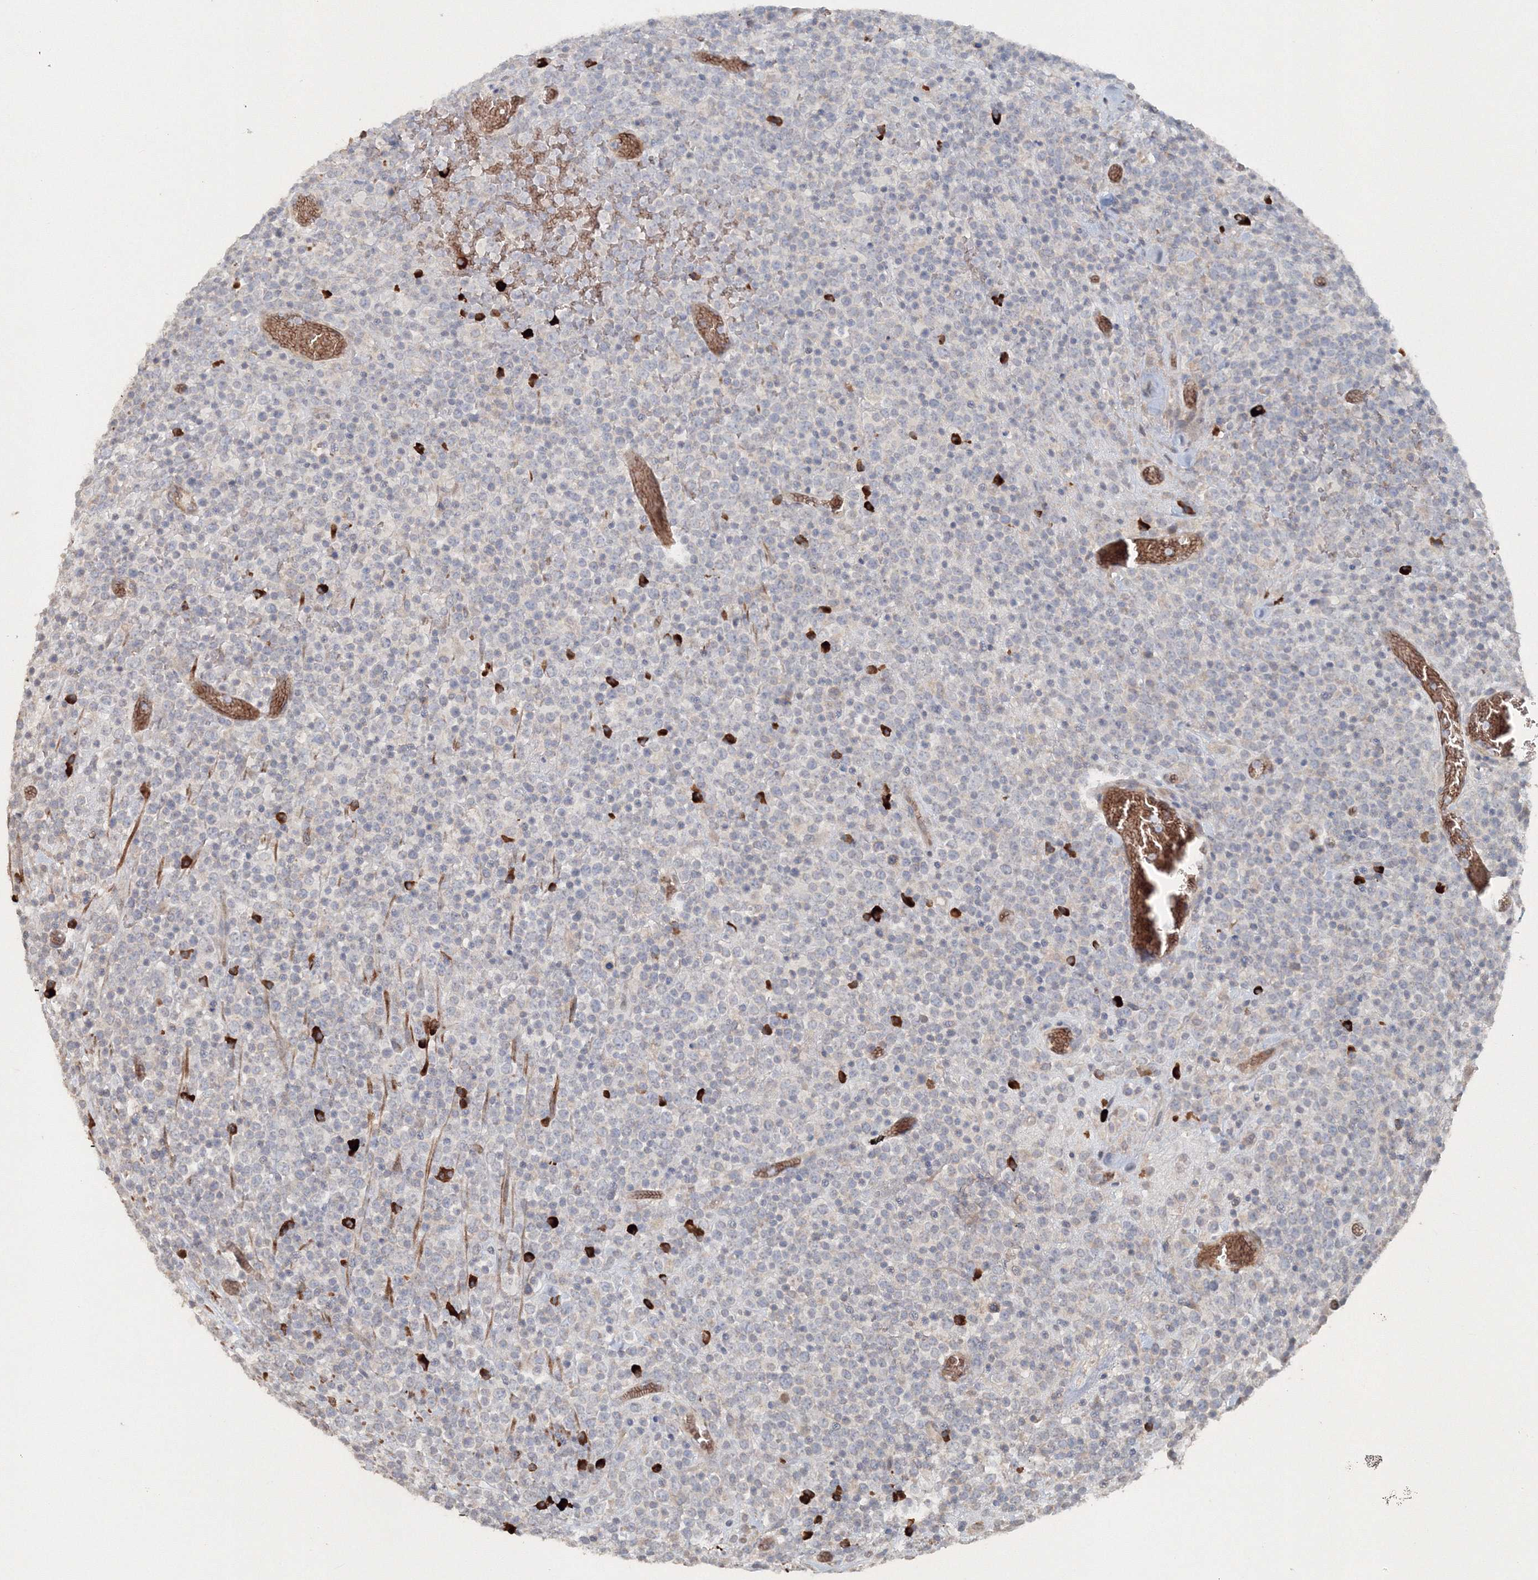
{"staining": {"intensity": "negative", "quantity": "none", "location": "none"}, "tissue": "lymphoma", "cell_type": "Tumor cells", "image_type": "cancer", "snomed": [{"axis": "morphology", "description": "Malignant lymphoma, non-Hodgkin's type, High grade"}, {"axis": "topography", "description": "Colon"}], "caption": "An immunohistochemistry (IHC) histopathology image of lymphoma is shown. There is no staining in tumor cells of lymphoma.", "gene": "NALF2", "patient": {"sex": "female", "age": 53}}